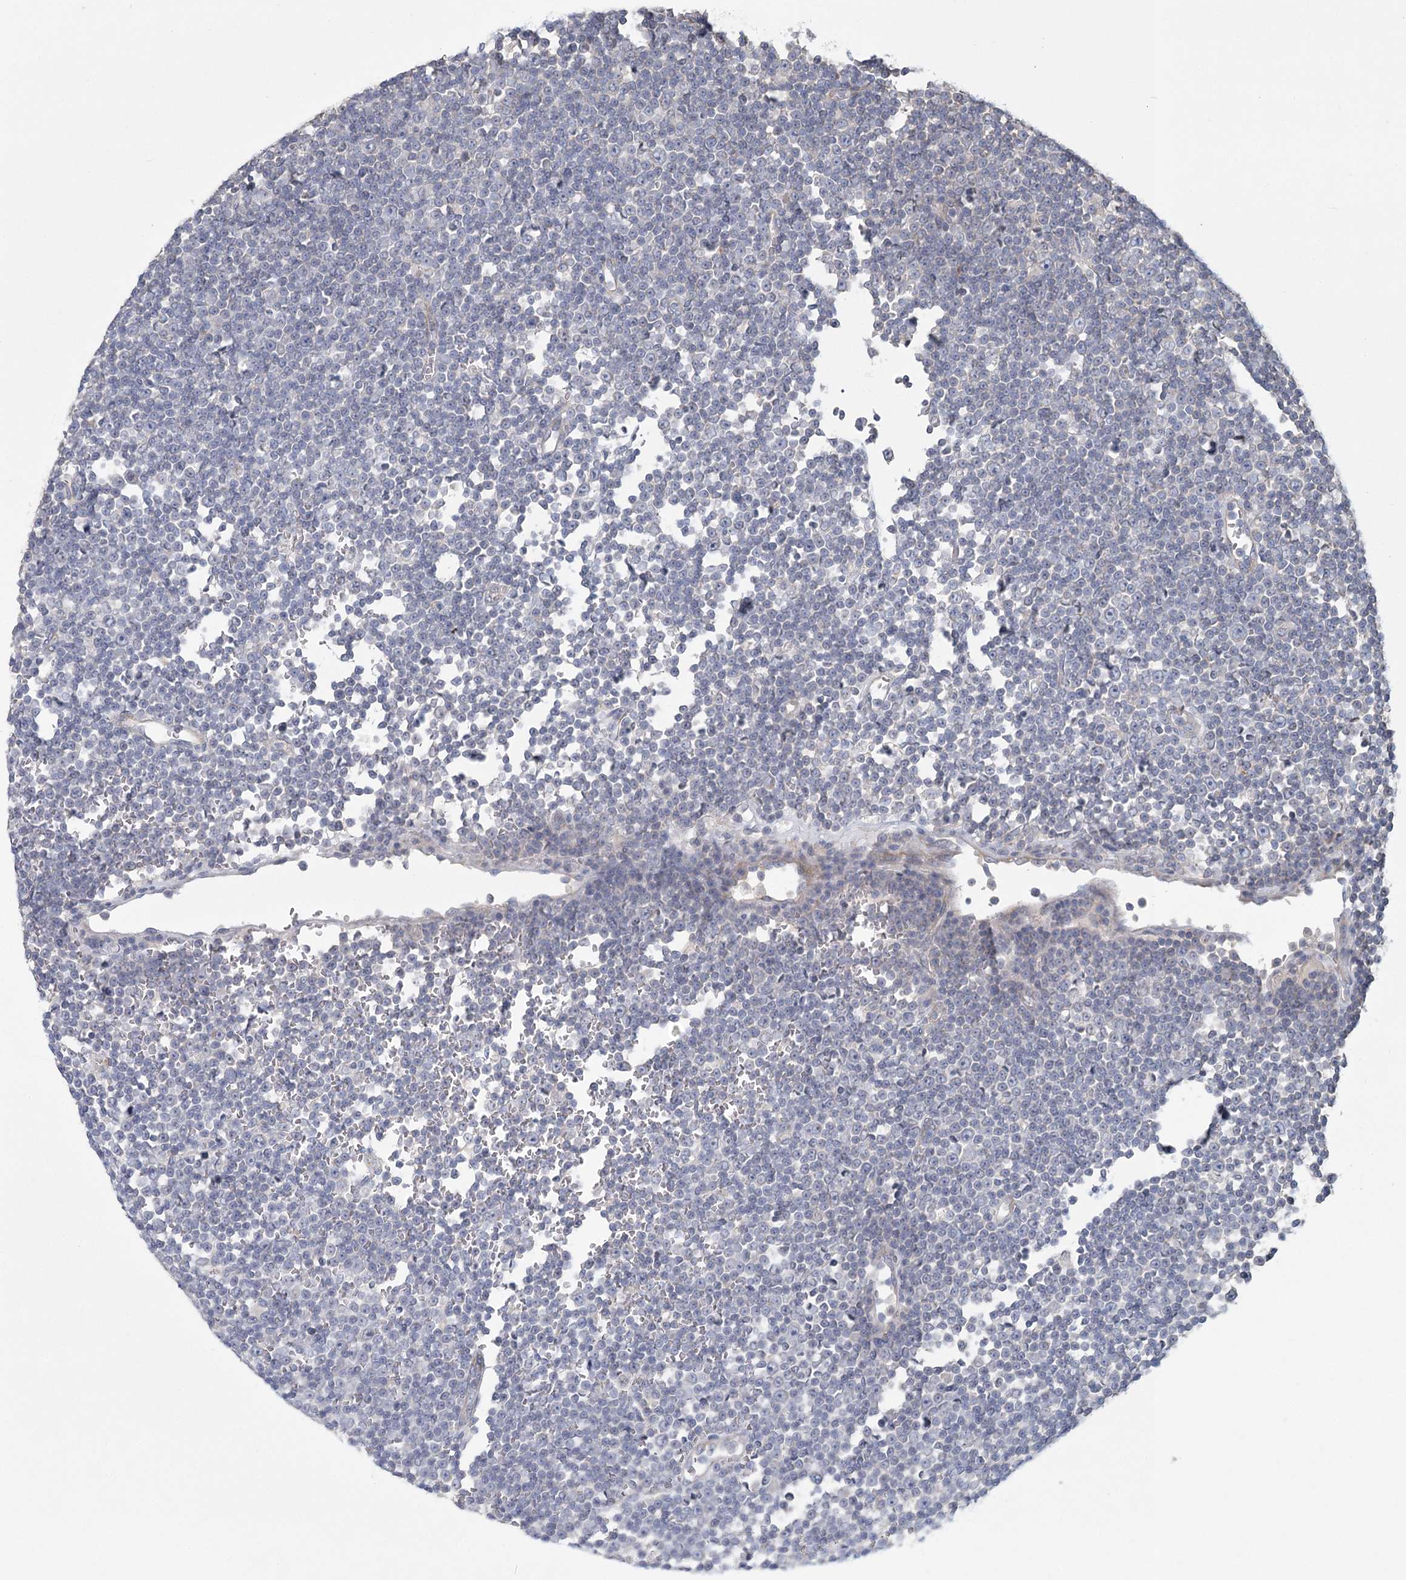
{"staining": {"intensity": "negative", "quantity": "none", "location": "none"}, "tissue": "lymphoma", "cell_type": "Tumor cells", "image_type": "cancer", "snomed": [{"axis": "morphology", "description": "Malignant lymphoma, non-Hodgkin's type, Low grade"}, {"axis": "topography", "description": "Lymph node"}], "caption": "IHC micrograph of human lymphoma stained for a protein (brown), which reveals no positivity in tumor cells.", "gene": "CNTLN", "patient": {"sex": "female", "age": 67}}